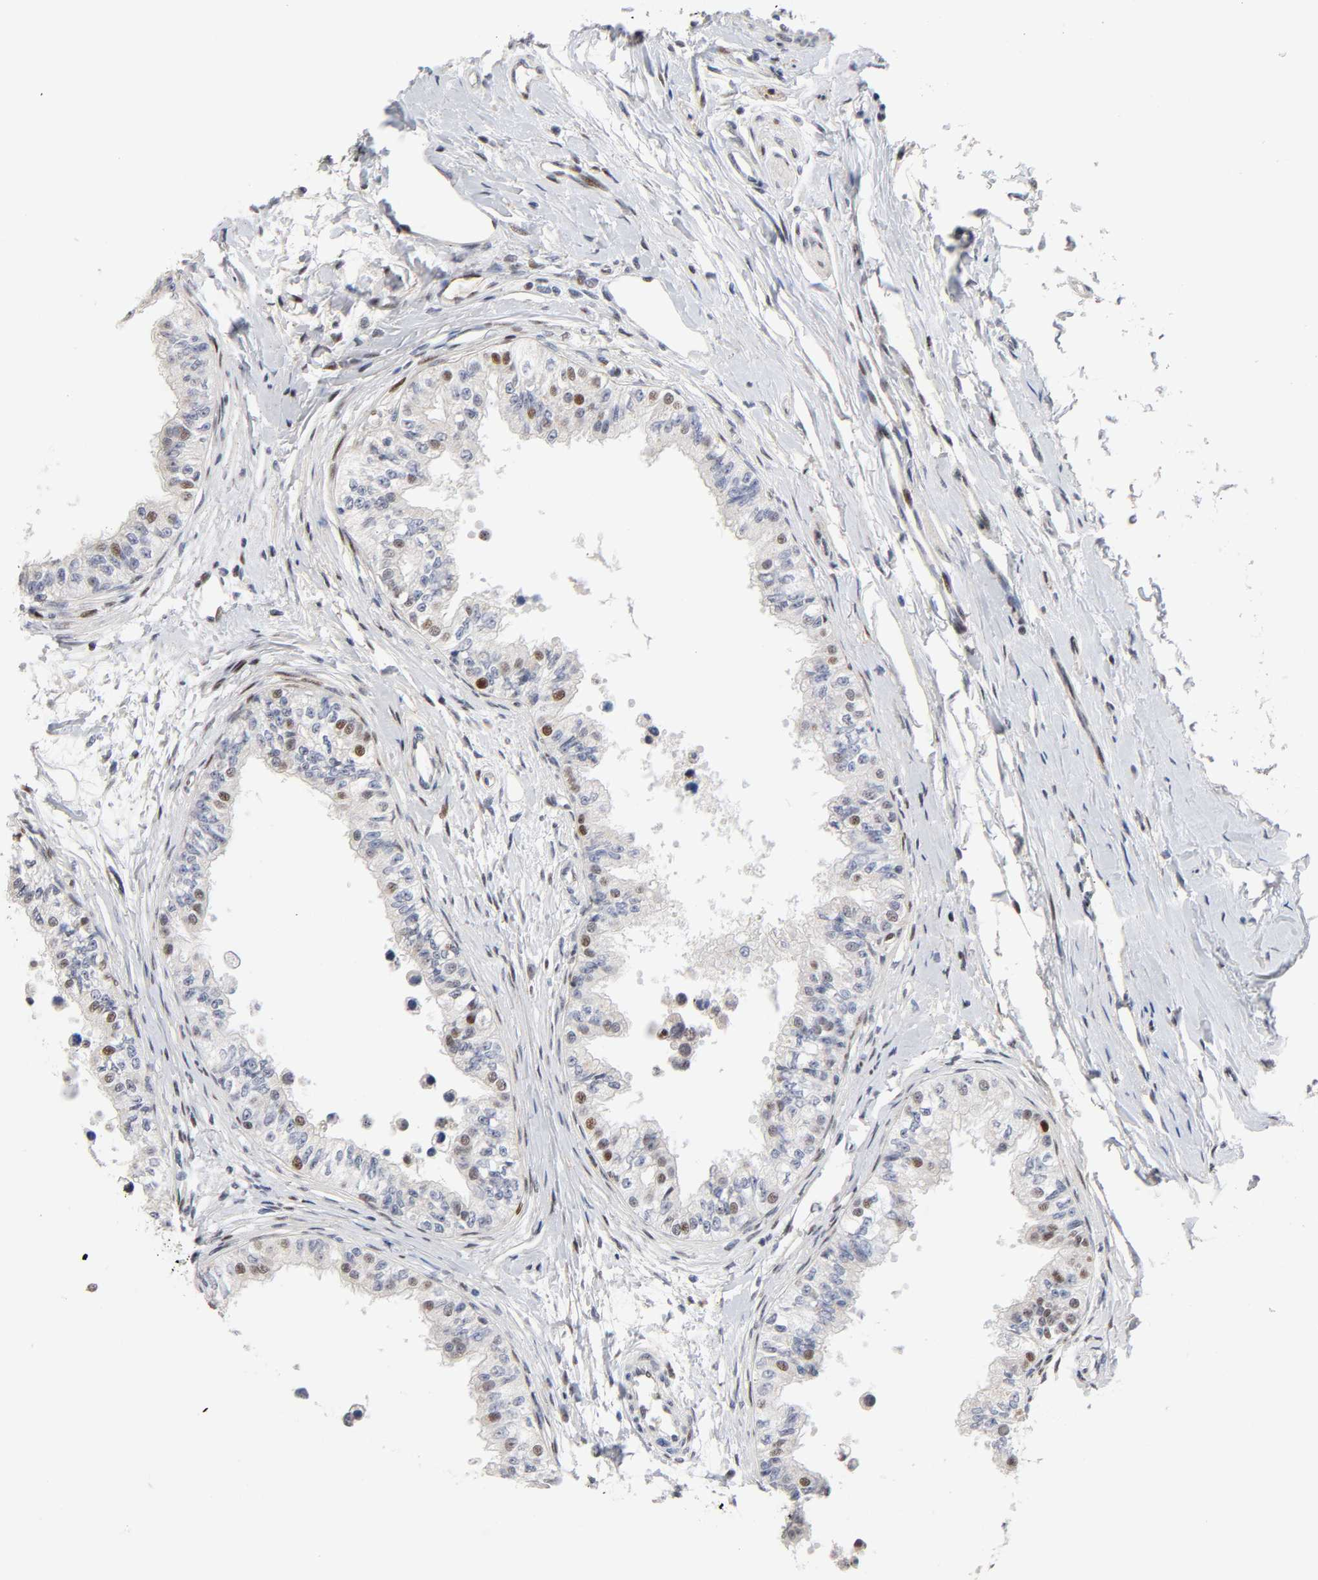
{"staining": {"intensity": "strong", "quantity": ">75%", "location": "nuclear"}, "tissue": "epididymis", "cell_type": "Glandular cells", "image_type": "normal", "snomed": [{"axis": "morphology", "description": "Normal tissue, NOS"}, {"axis": "morphology", "description": "Adenocarcinoma, metastatic, NOS"}, {"axis": "topography", "description": "Testis"}, {"axis": "topography", "description": "Epididymis"}], "caption": "Epididymis stained with IHC reveals strong nuclear expression in about >75% of glandular cells.", "gene": "STK38", "patient": {"sex": "male", "age": 26}}